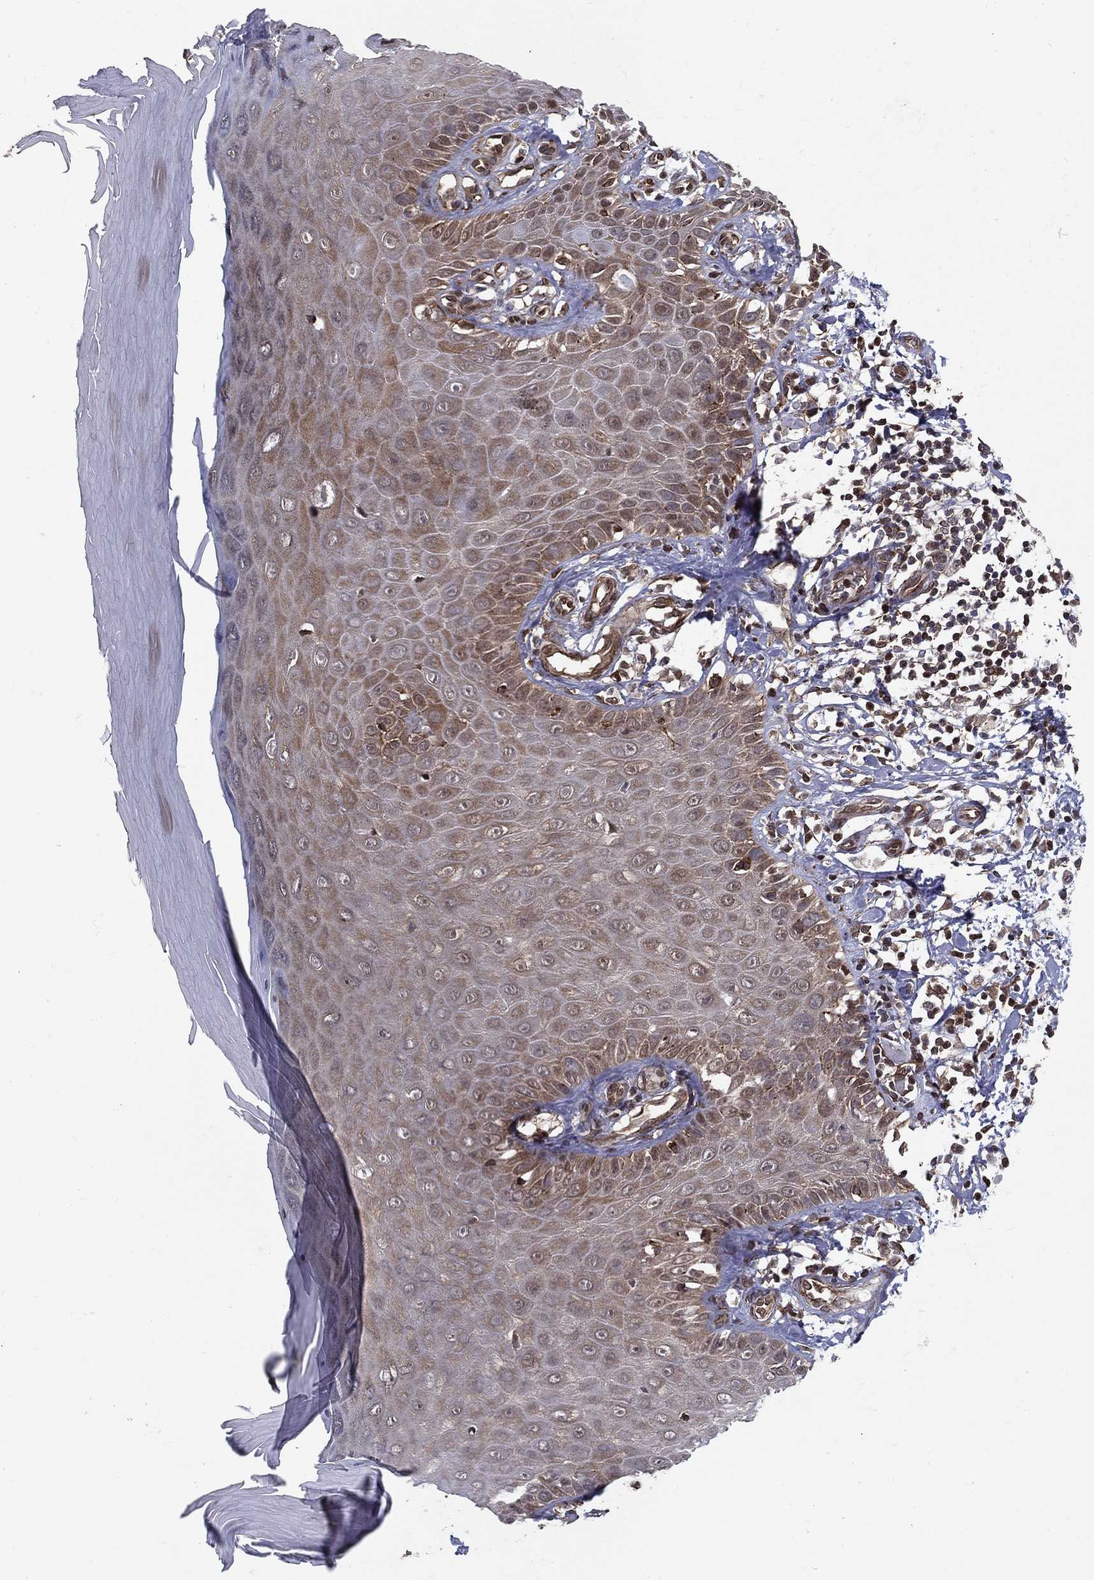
{"staining": {"intensity": "strong", "quantity": ">75%", "location": "cytoplasmic/membranous"}, "tissue": "skin", "cell_type": "Fibroblasts", "image_type": "normal", "snomed": [{"axis": "morphology", "description": "Normal tissue, NOS"}, {"axis": "morphology", "description": "Inflammation, NOS"}, {"axis": "morphology", "description": "Fibrosis, NOS"}, {"axis": "topography", "description": "Skin"}], "caption": "IHC micrograph of benign human skin stained for a protein (brown), which exhibits high levels of strong cytoplasmic/membranous positivity in approximately >75% of fibroblasts.", "gene": "CERS2", "patient": {"sex": "male", "age": 71}}